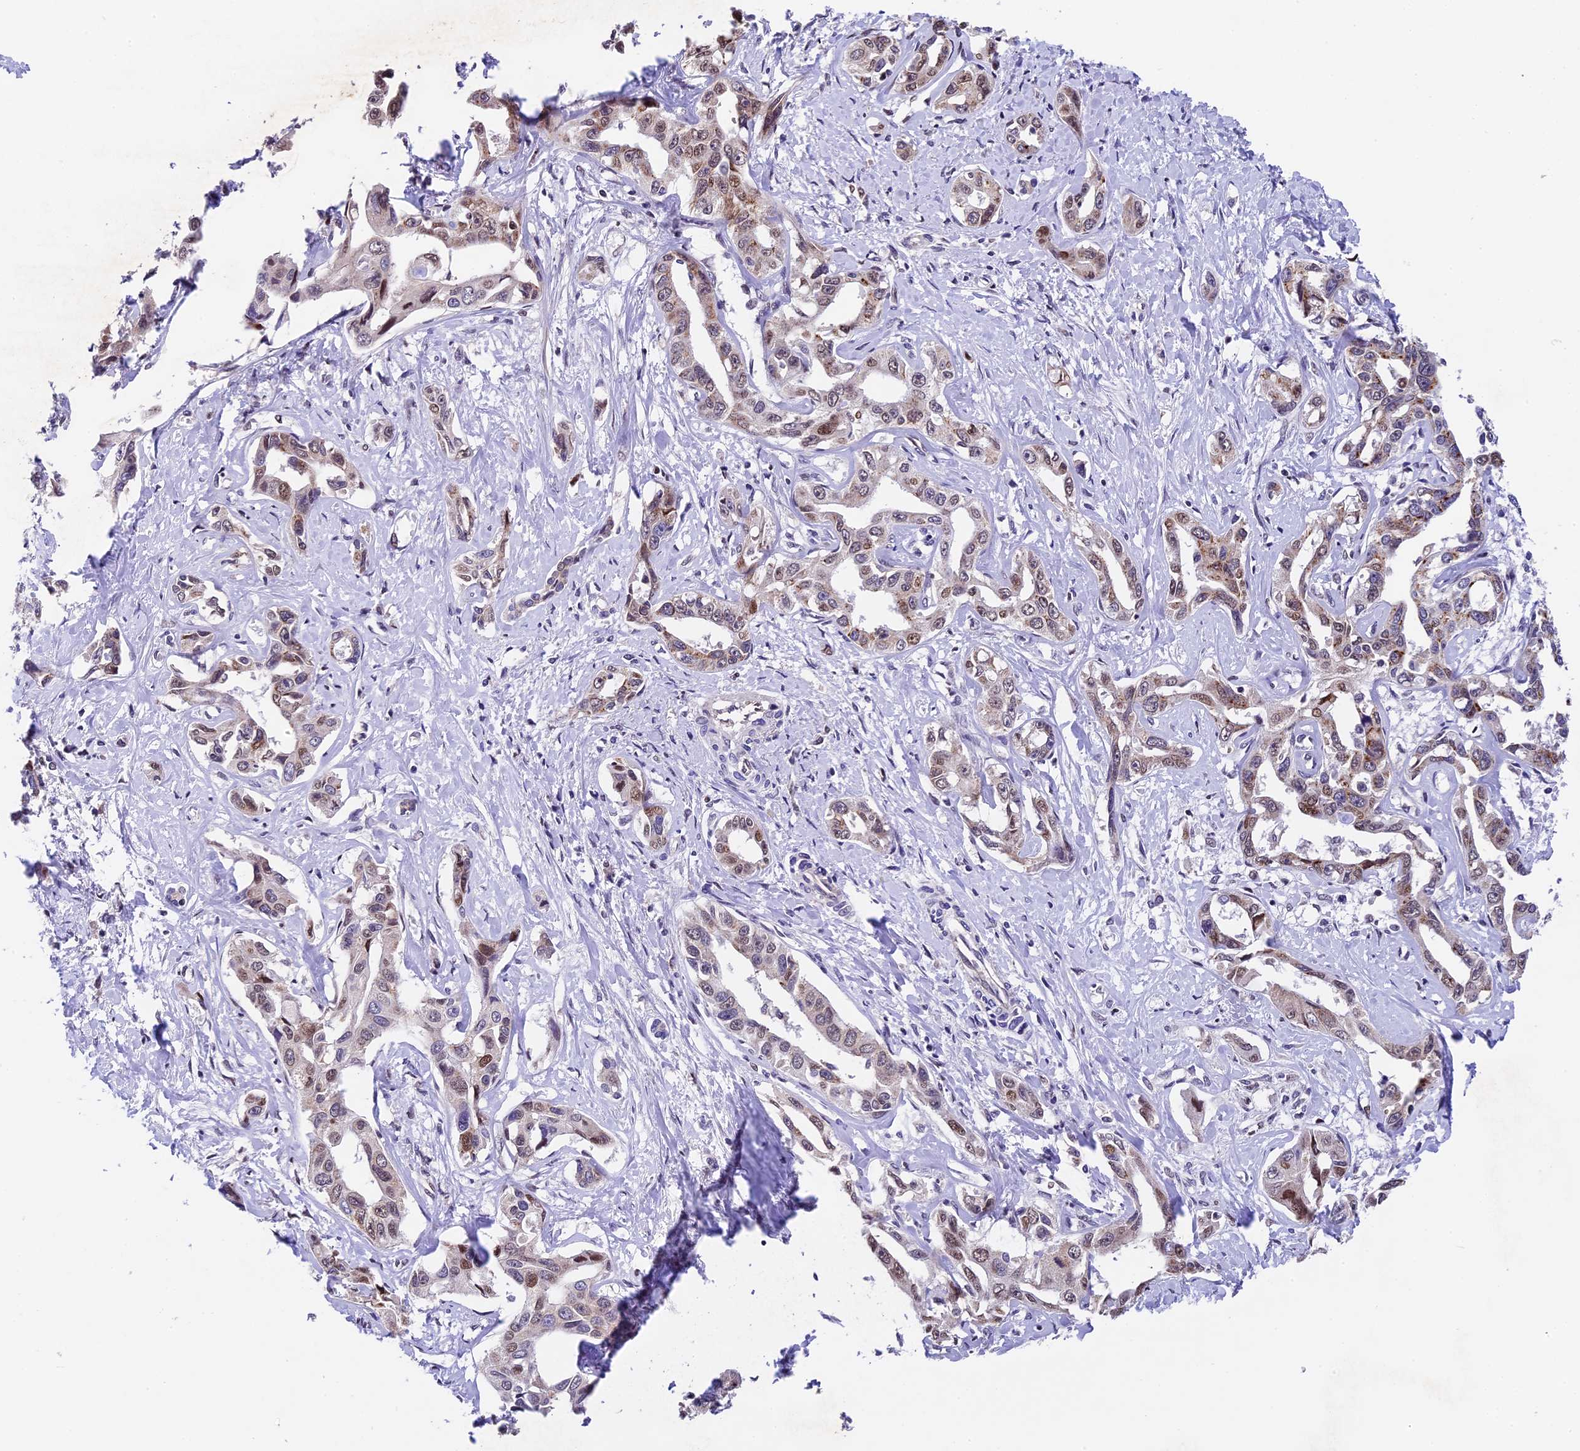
{"staining": {"intensity": "moderate", "quantity": "25%-75%", "location": "nuclear"}, "tissue": "liver cancer", "cell_type": "Tumor cells", "image_type": "cancer", "snomed": [{"axis": "morphology", "description": "Cholangiocarcinoma"}, {"axis": "topography", "description": "Liver"}], "caption": "A brown stain highlights moderate nuclear staining of a protein in liver cancer tumor cells.", "gene": "CCSER1", "patient": {"sex": "male", "age": 59}}